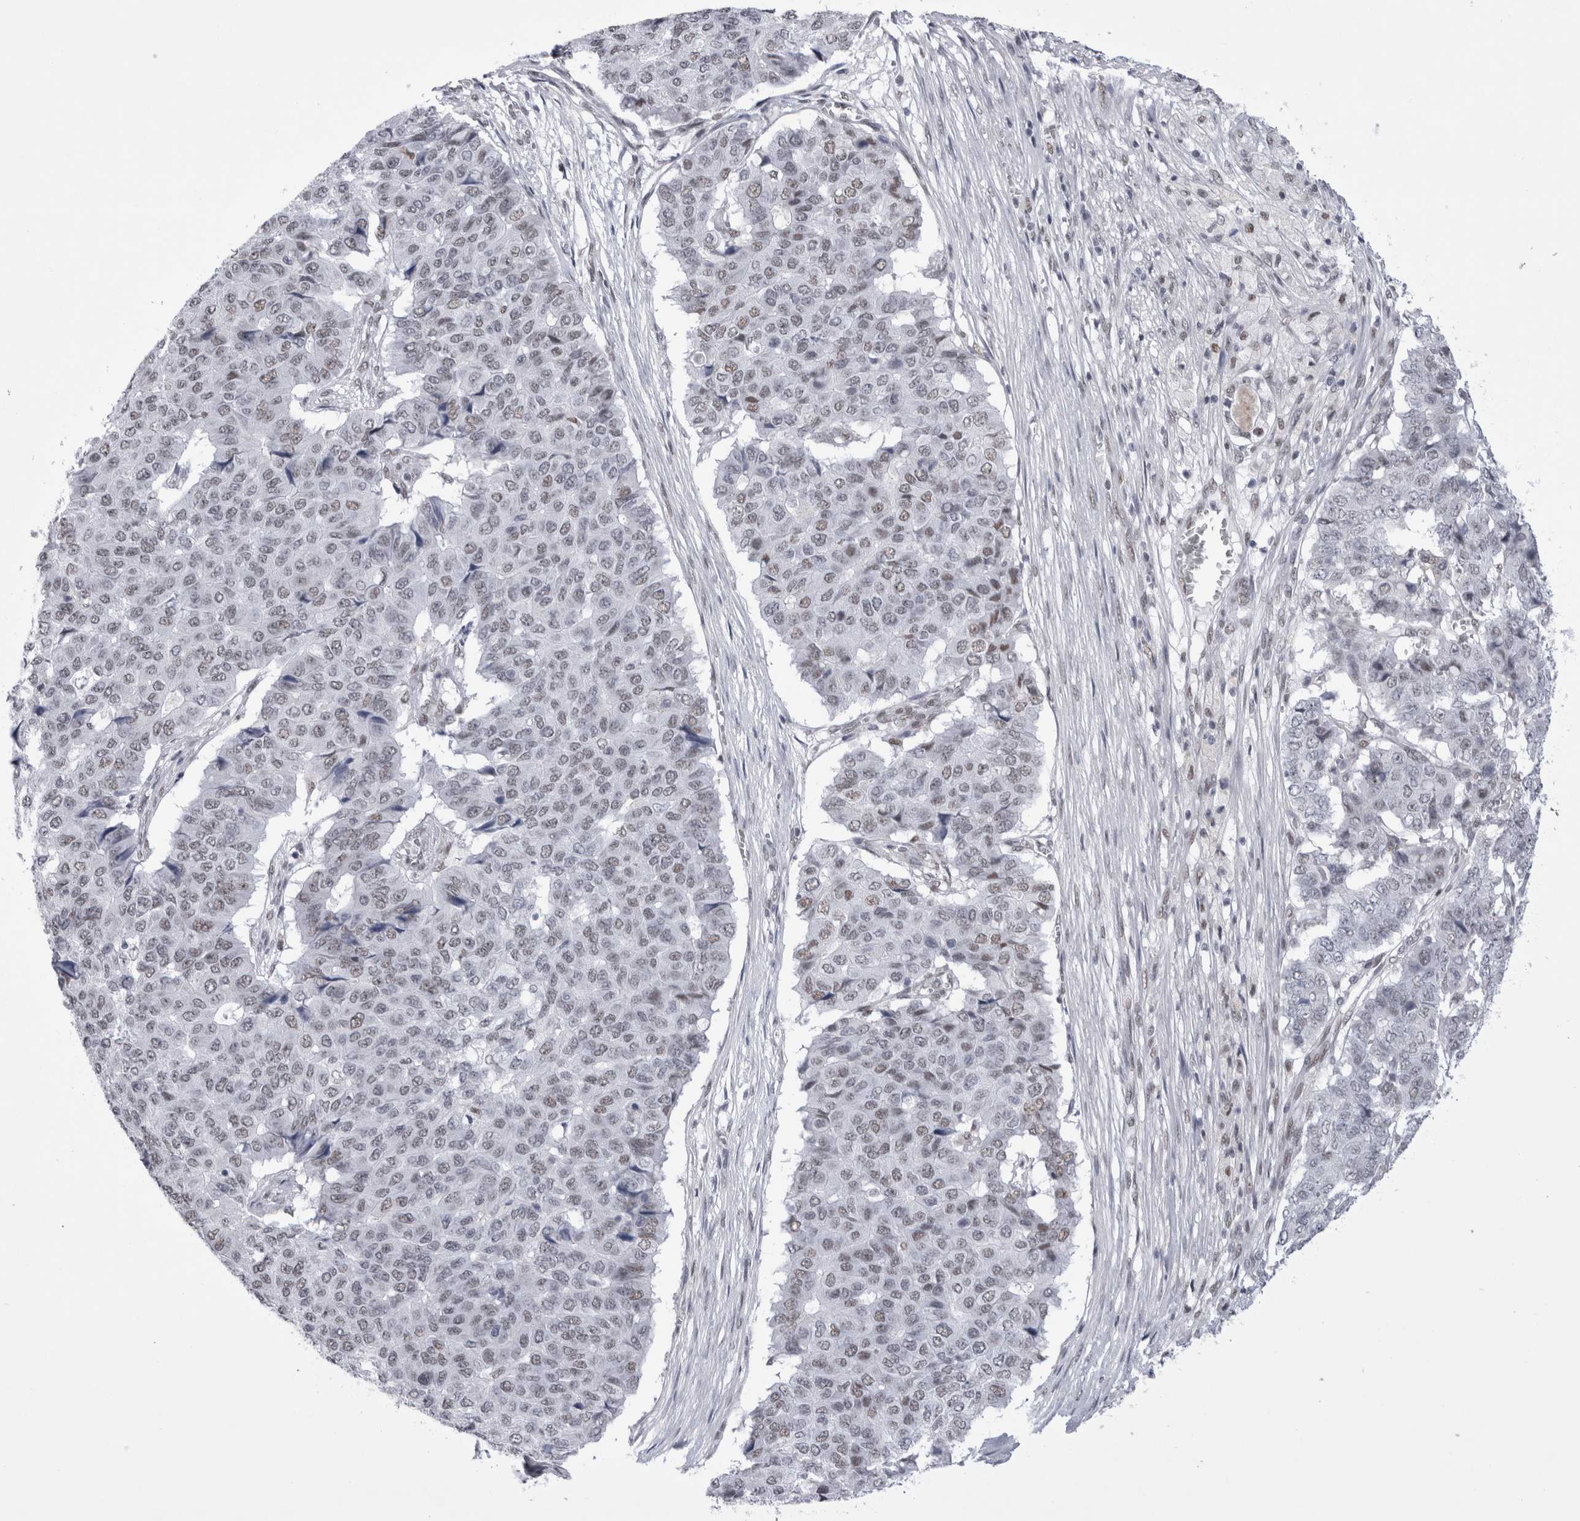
{"staining": {"intensity": "weak", "quantity": "25%-75%", "location": "nuclear"}, "tissue": "pancreatic cancer", "cell_type": "Tumor cells", "image_type": "cancer", "snomed": [{"axis": "morphology", "description": "Adenocarcinoma, NOS"}, {"axis": "topography", "description": "Pancreas"}], "caption": "The immunohistochemical stain labels weak nuclear positivity in tumor cells of pancreatic cancer tissue. The protein is stained brown, and the nuclei are stained in blue (DAB (3,3'-diaminobenzidine) IHC with brightfield microscopy, high magnification).", "gene": "API5", "patient": {"sex": "male", "age": 50}}